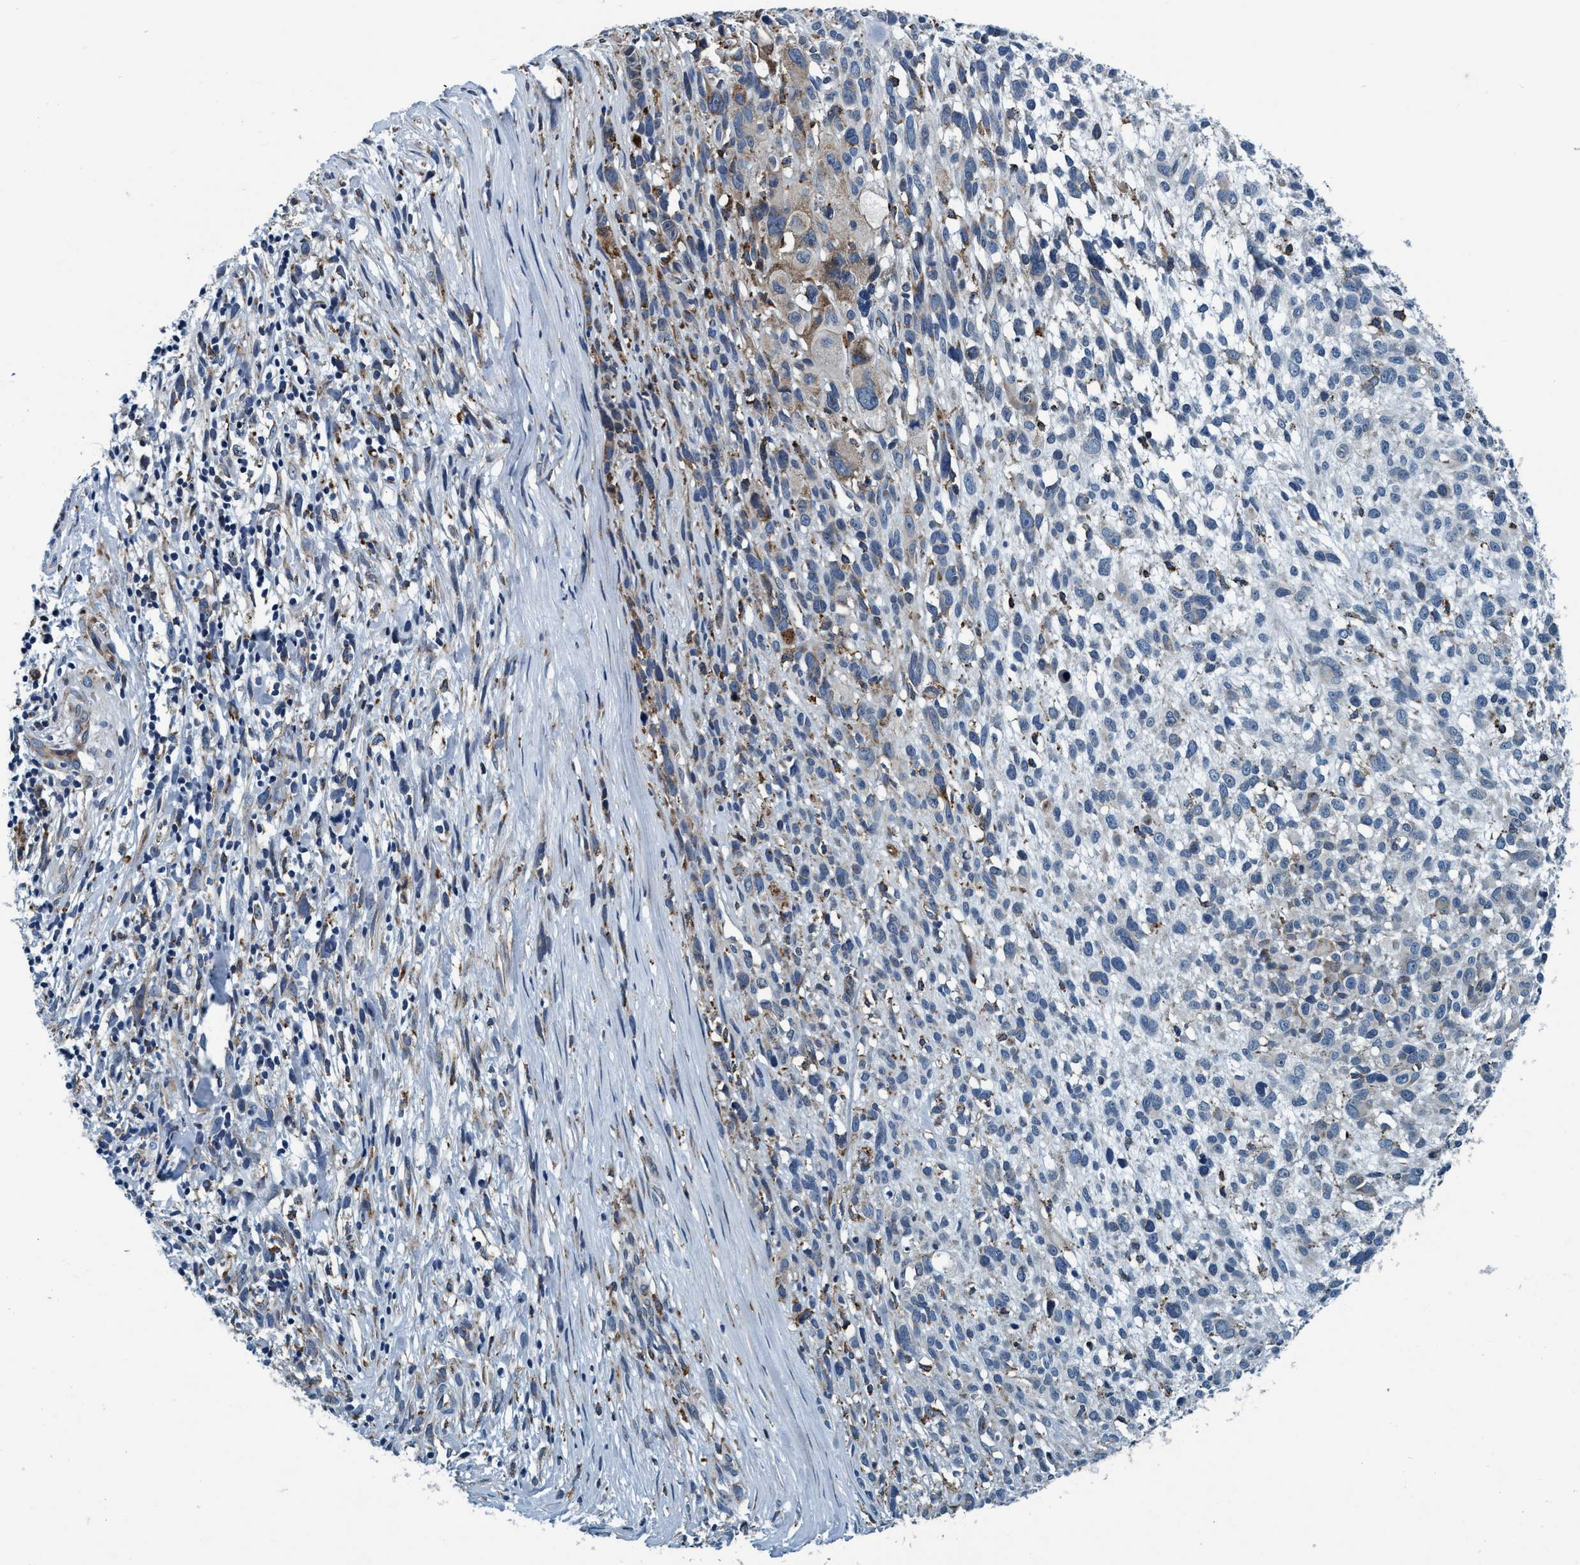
{"staining": {"intensity": "negative", "quantity": "none", "location": "none"}, "tissue": "melanoma", "cell_type": "Tumor cells", "image_type": "cancer", "snomed": [{"axis": "morphology", "description": "Malignant melanoma, NOS"}, {"axis": "topography", "description": "Skin"}], "caption": "Malignant melanoma was stained to show a protein in brown. There is no significant positivity in tumor cells.", "gene": "ARMC9", "patient": {"sex": "female", "age": 55}}